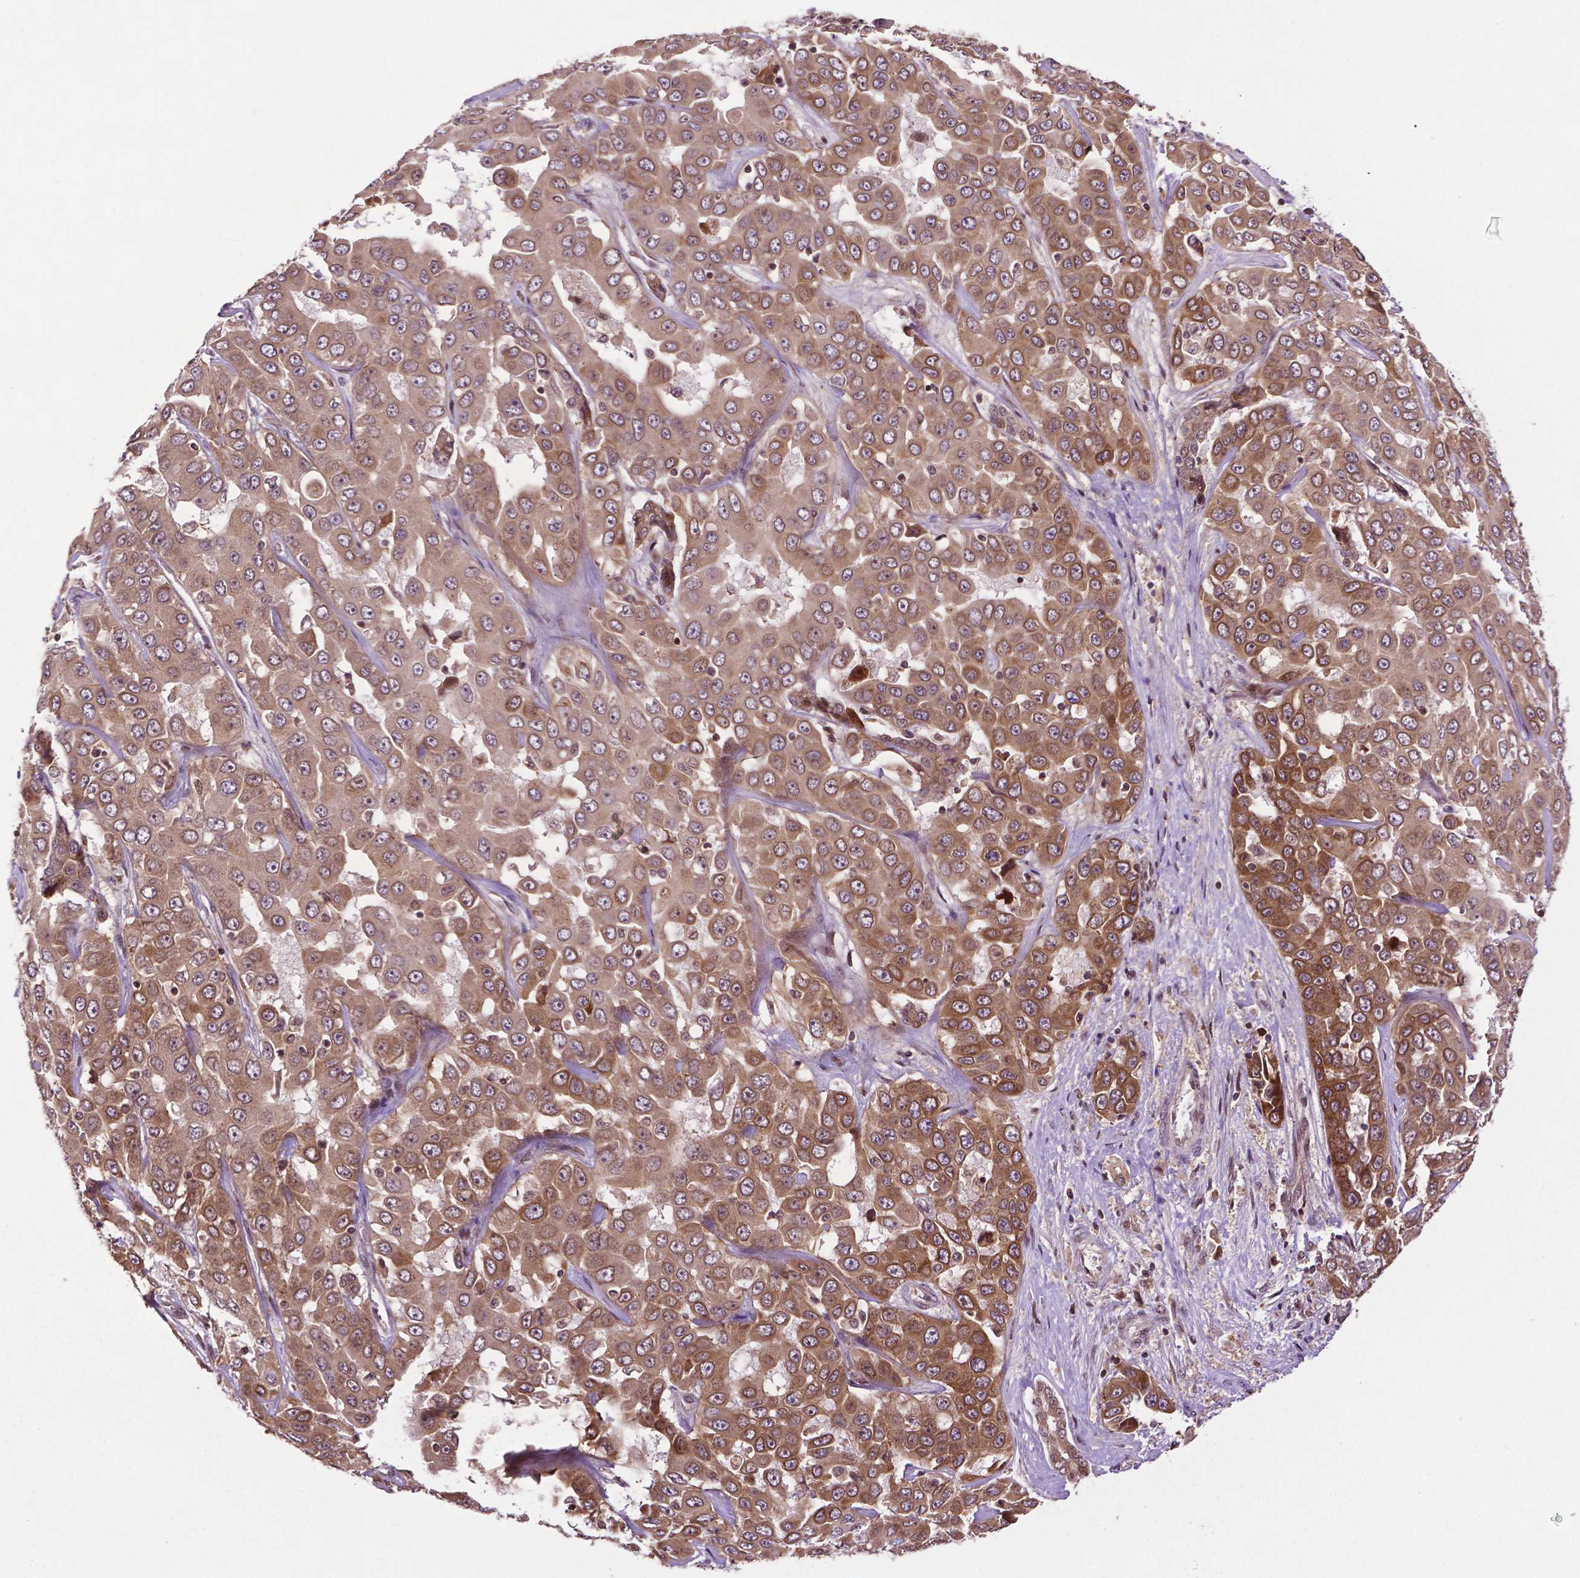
{"staining": {"intensity": "moderate", "quantity": ">75%", "location": "cytoplasmic/membranous"}, "tissue": "liver cancer", "cell_type": "Tumor cells", "image_type": "cancer", "snomed": [{"axis": "morphology", "description": "Cholangiocarcinoma"}, {"axis": "topography", "description": "Liver"}], "caption": "Liver cholangiocarcinoma tissue displays moderate cytoplasmic/membranous staining in about >75% of tumor cells, visualized by immunohistochemistry.", "gene": "TMX2", "patient": {"sex": "female", "age": 52}}